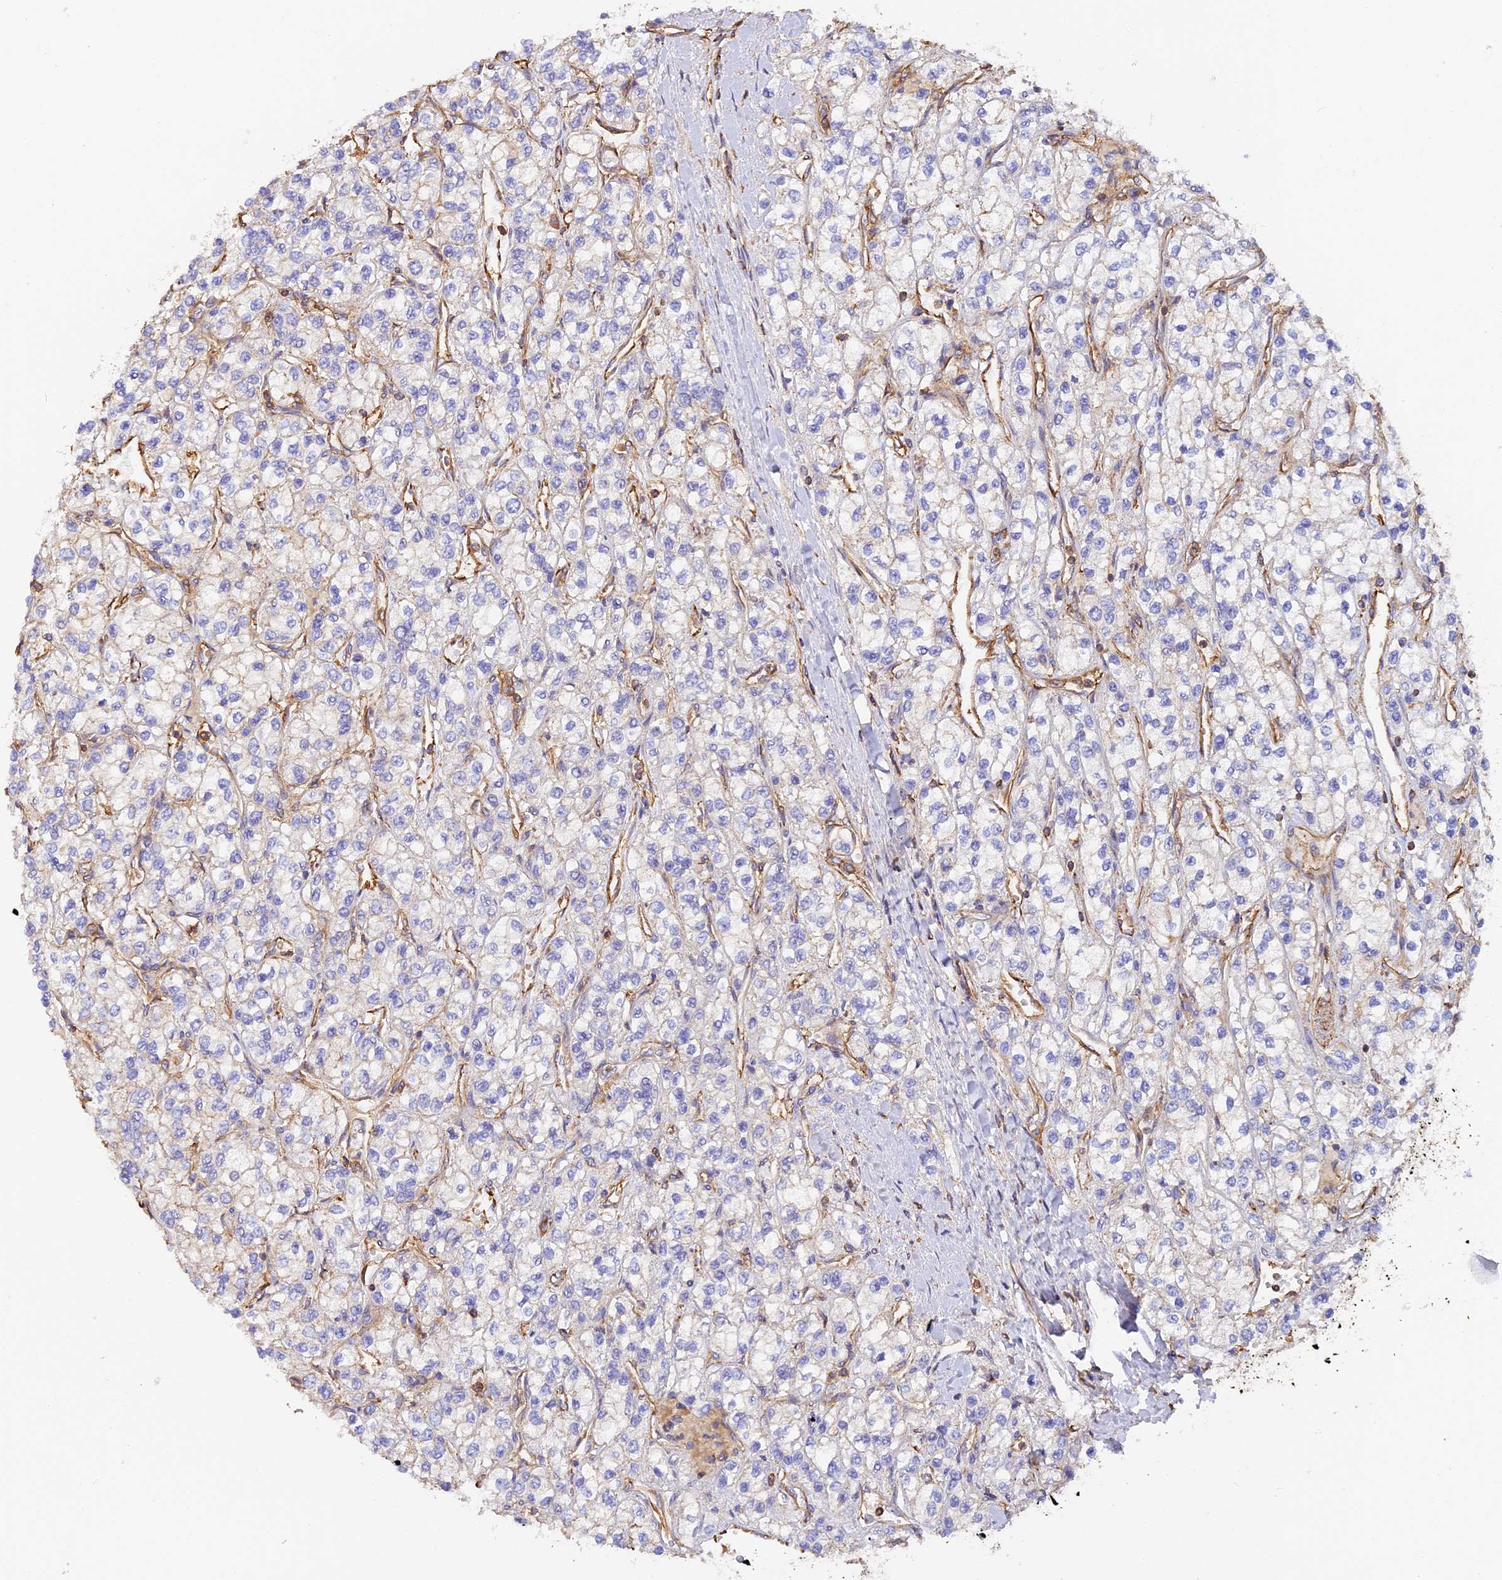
{"staining": {"intensity": "negative", "quantity": "none", "location": "none"}, "tissue": "renal cancer", "cell_type": "Tumor cells", "image_type": "cancer", "snomed": [{"axis": "morphology", "description": "Adenocarcinoma, NOS"}, {"axis": "topography", "description": "Kidney"}], "caption": "Renal cancer was stained to show a protein in brown. There is no significant expression in tumor cells.", "gene": "VPS18", "patient": {"sex": "male", "age": 80}}